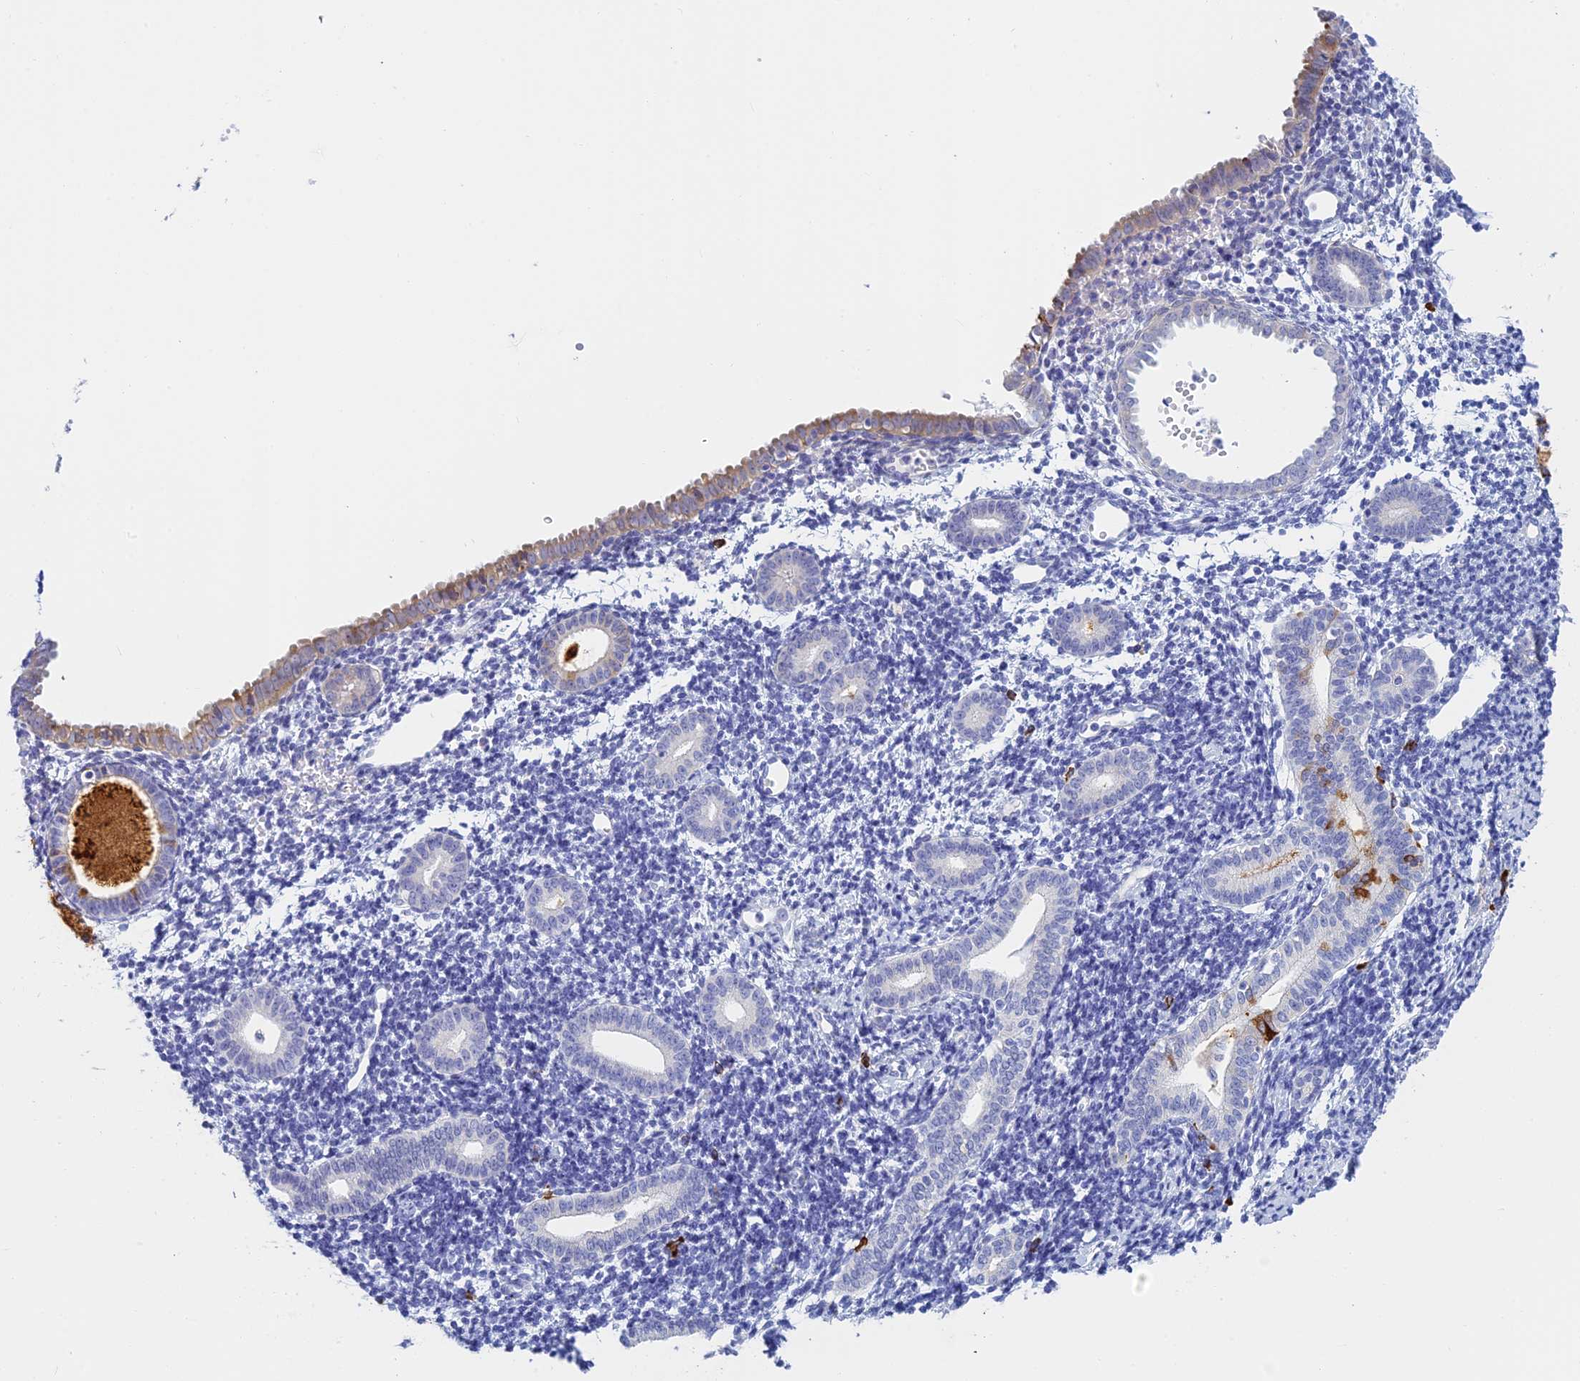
{"staining": {"intensity": "negative", "quantity": "none", "location": "none"}, "tissue": "endometrium", "cell_type": "Cells in endometrial stroma", "image_type": "normal", "snomed": [{"axis": "morphology", "description": "Normal tissue, NOS"}, {"axis": "topography", "description": "Endometrium"}], "caption": "This is an immunohistochemistry image of unremarkable human endometrium. There is no expression in cells in endometrial stroma.", "gene": "CEP152", "patient": {"sex": "female", "age": 56}}